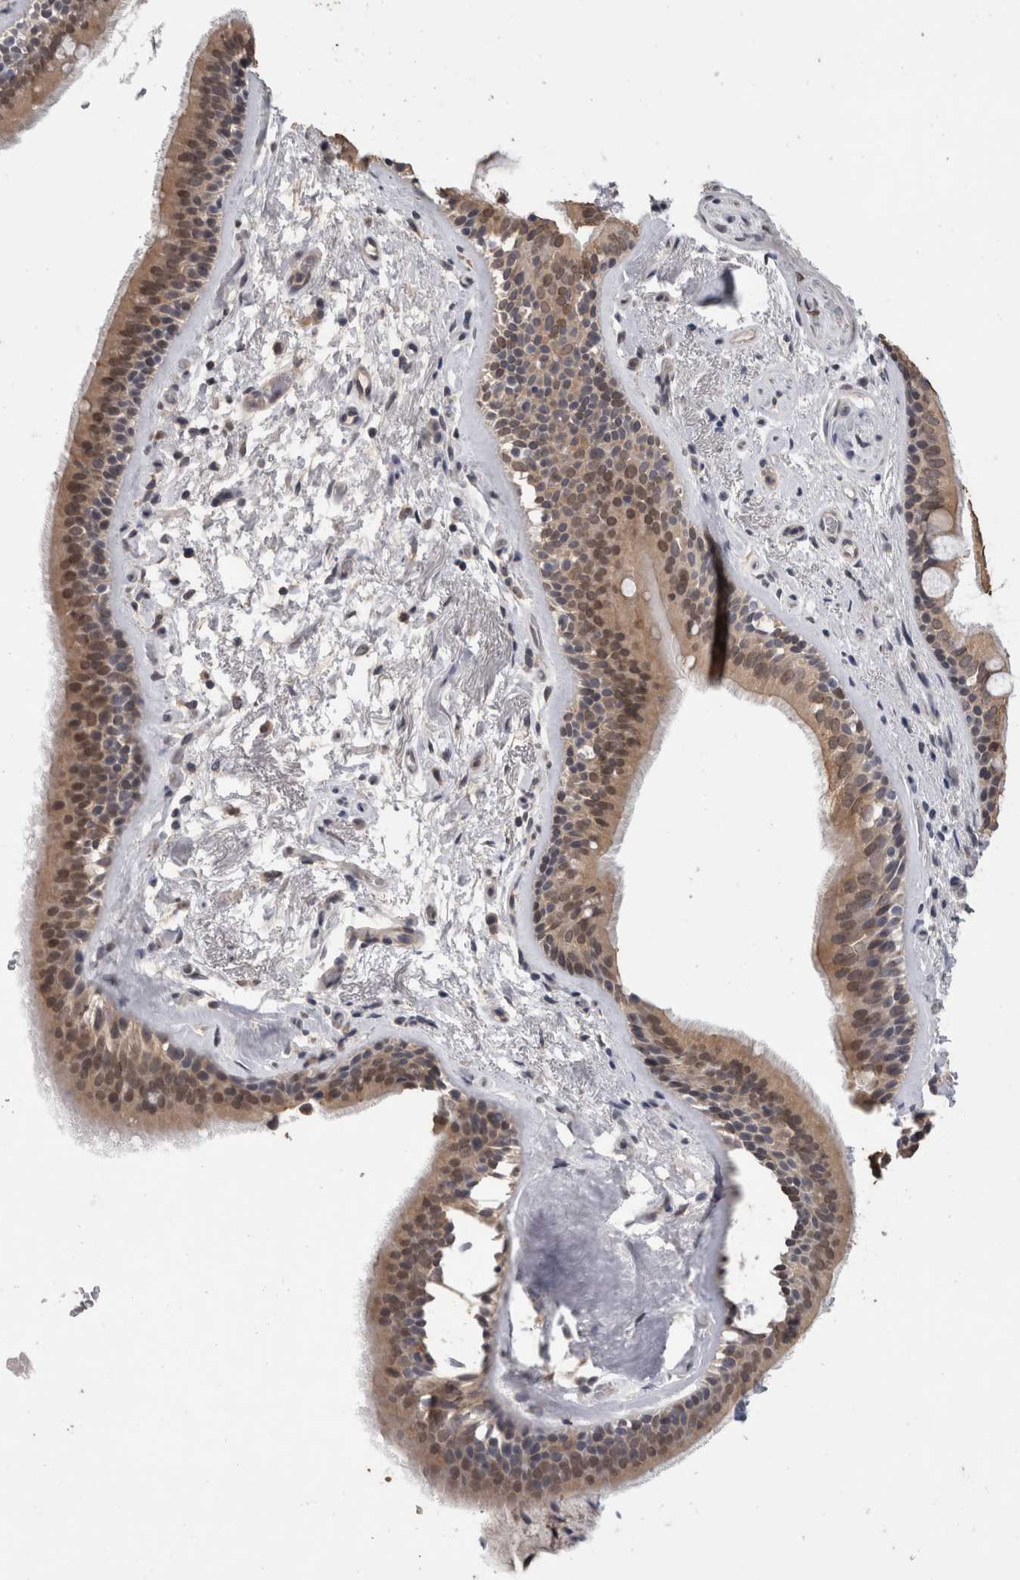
{"staining": {"intensity": "moderate", "quantity": ">75%", "location": "cytoplasmic/membranous,nuclear"}, "tissue": "bronchus", "cell_type": "Respiratory epithelial cells", "image_type": "normal", "snomed": [{"axis": "morphology", "description": "Normal tissue, NOS"}, {"axis": "topography", "description": "Cartilage tissue"}], "caption": "Protein analysis of unremarkable bronchus shows moderate cytoplasmic/membranous,nuclear expression in about >75% of respiratory epithelial cells.", "gene": "FHOD3", "patient": {"sex": "female", "age": 63}}